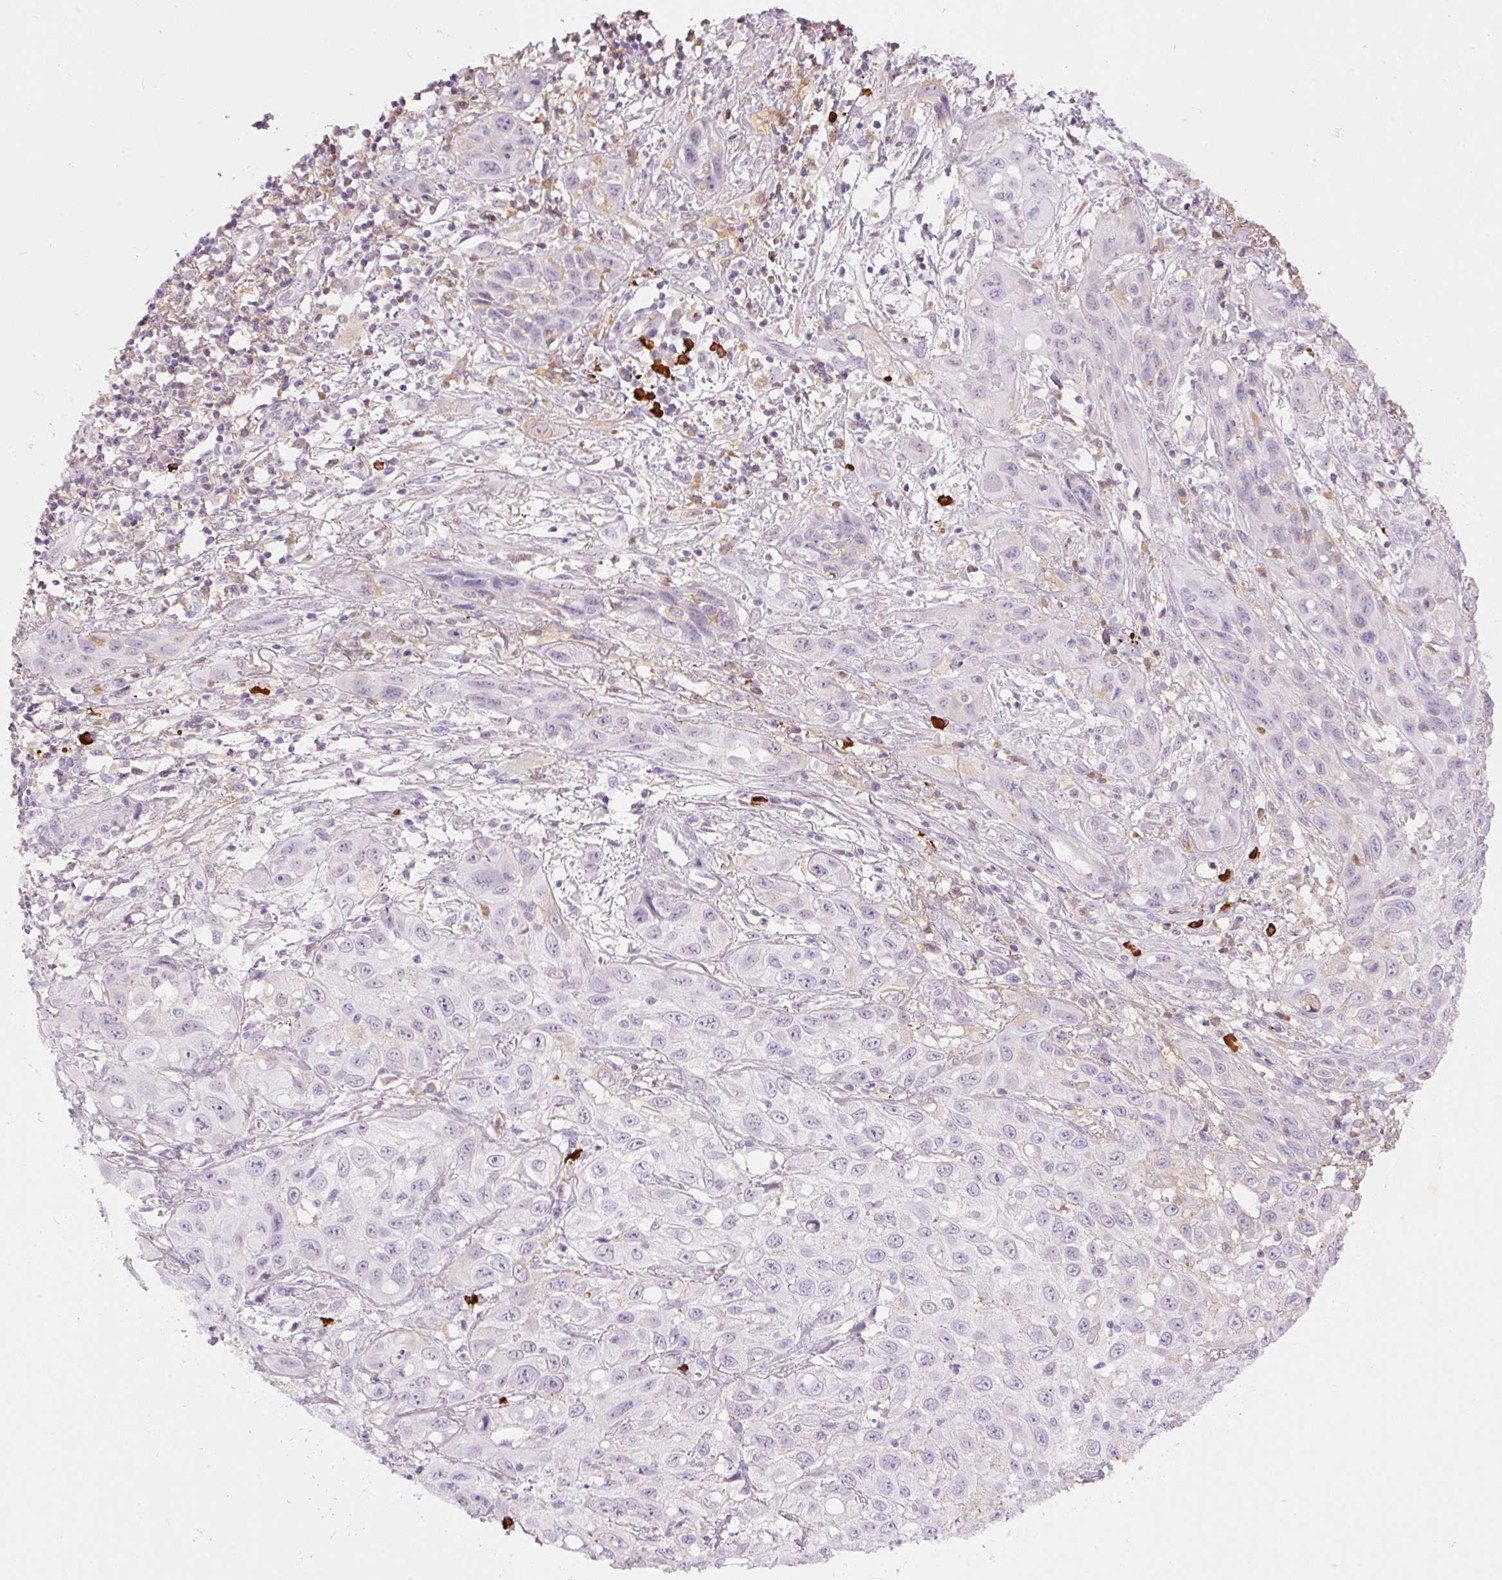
{"staining": {"intensity": "negative", "quantity": "none", "location": "none"}, "tissue": "skin cancer", "cell_type": "Tumor cells", "image_type": "cancer", "snomed": [{"axis": "morphology", "description": "Squamous cell carcinoma, NOS"}, {"axis": "topography", "description": "Skin"}, {"axis": "topography", "description": "Vulva"}], "caption": "Tumor cells show no significant protein staining in squamous cell carcinoma (skin). The staining is performed using DAB brown chromogen with nuclei counter-stained in using hematoxylin.", "gene": "PRPF38B", "patient": {"sex": "female", "age": 71}}